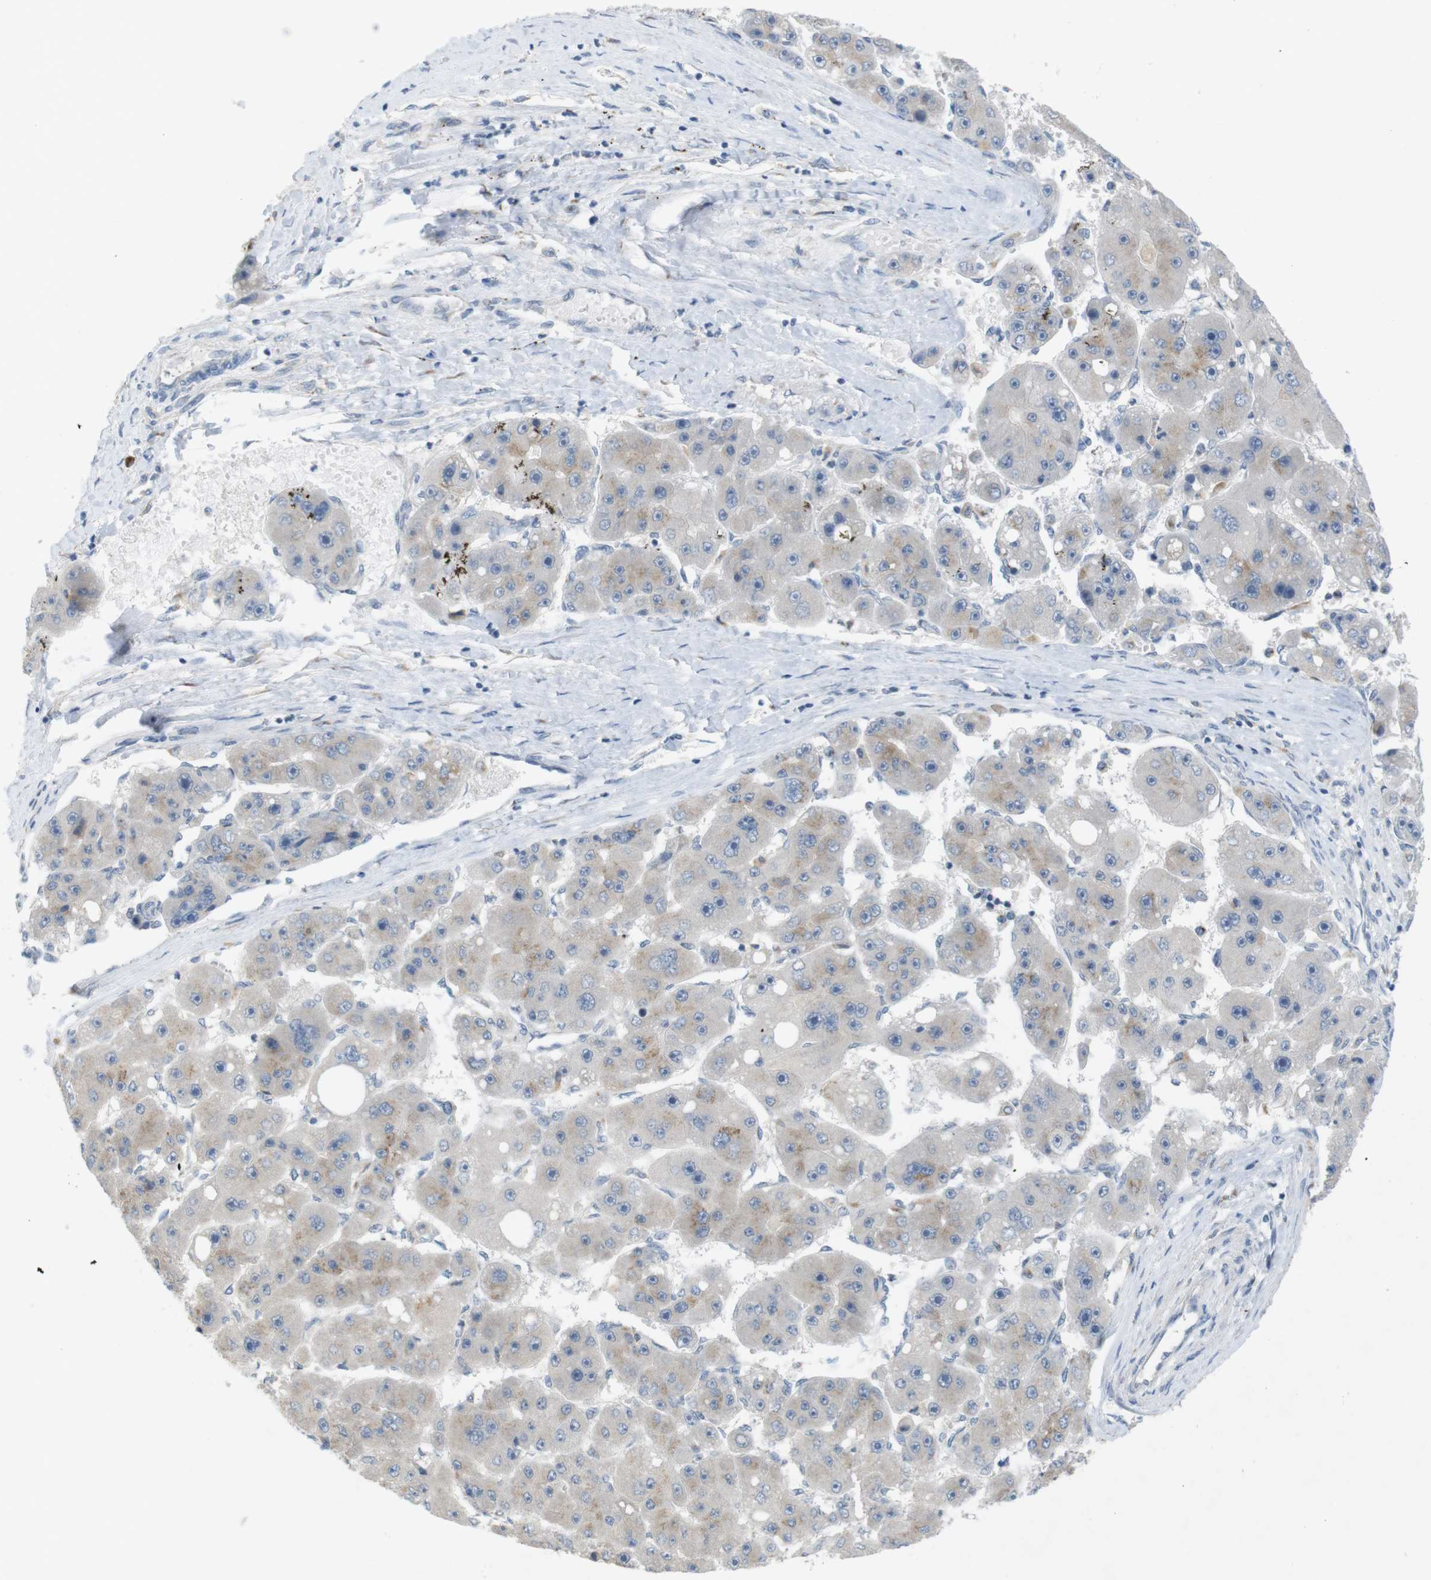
{"staining": {"intensity": "moderate", "quantity": "<25%", "location": "cytoplasmic/membranous"}, "tissue": "liver cancer", "cell_type": "Tumor cells", "image_type": "cancer", "snomed": [{"axis": "morphology", "description": "Carcinoma, Hepatocellular, NOS"}, {"axis": "topography", "description": "Liver"}], "caption": "Tumor cells display low levels of moderate cytoplasmic/membranous staining in approximately <25% of cells in hepatocellular carcinoma (liver). Nuclei are stained in blue.", "gene": "YIPF3", "patient": {"sex": "female", "age": 61}}